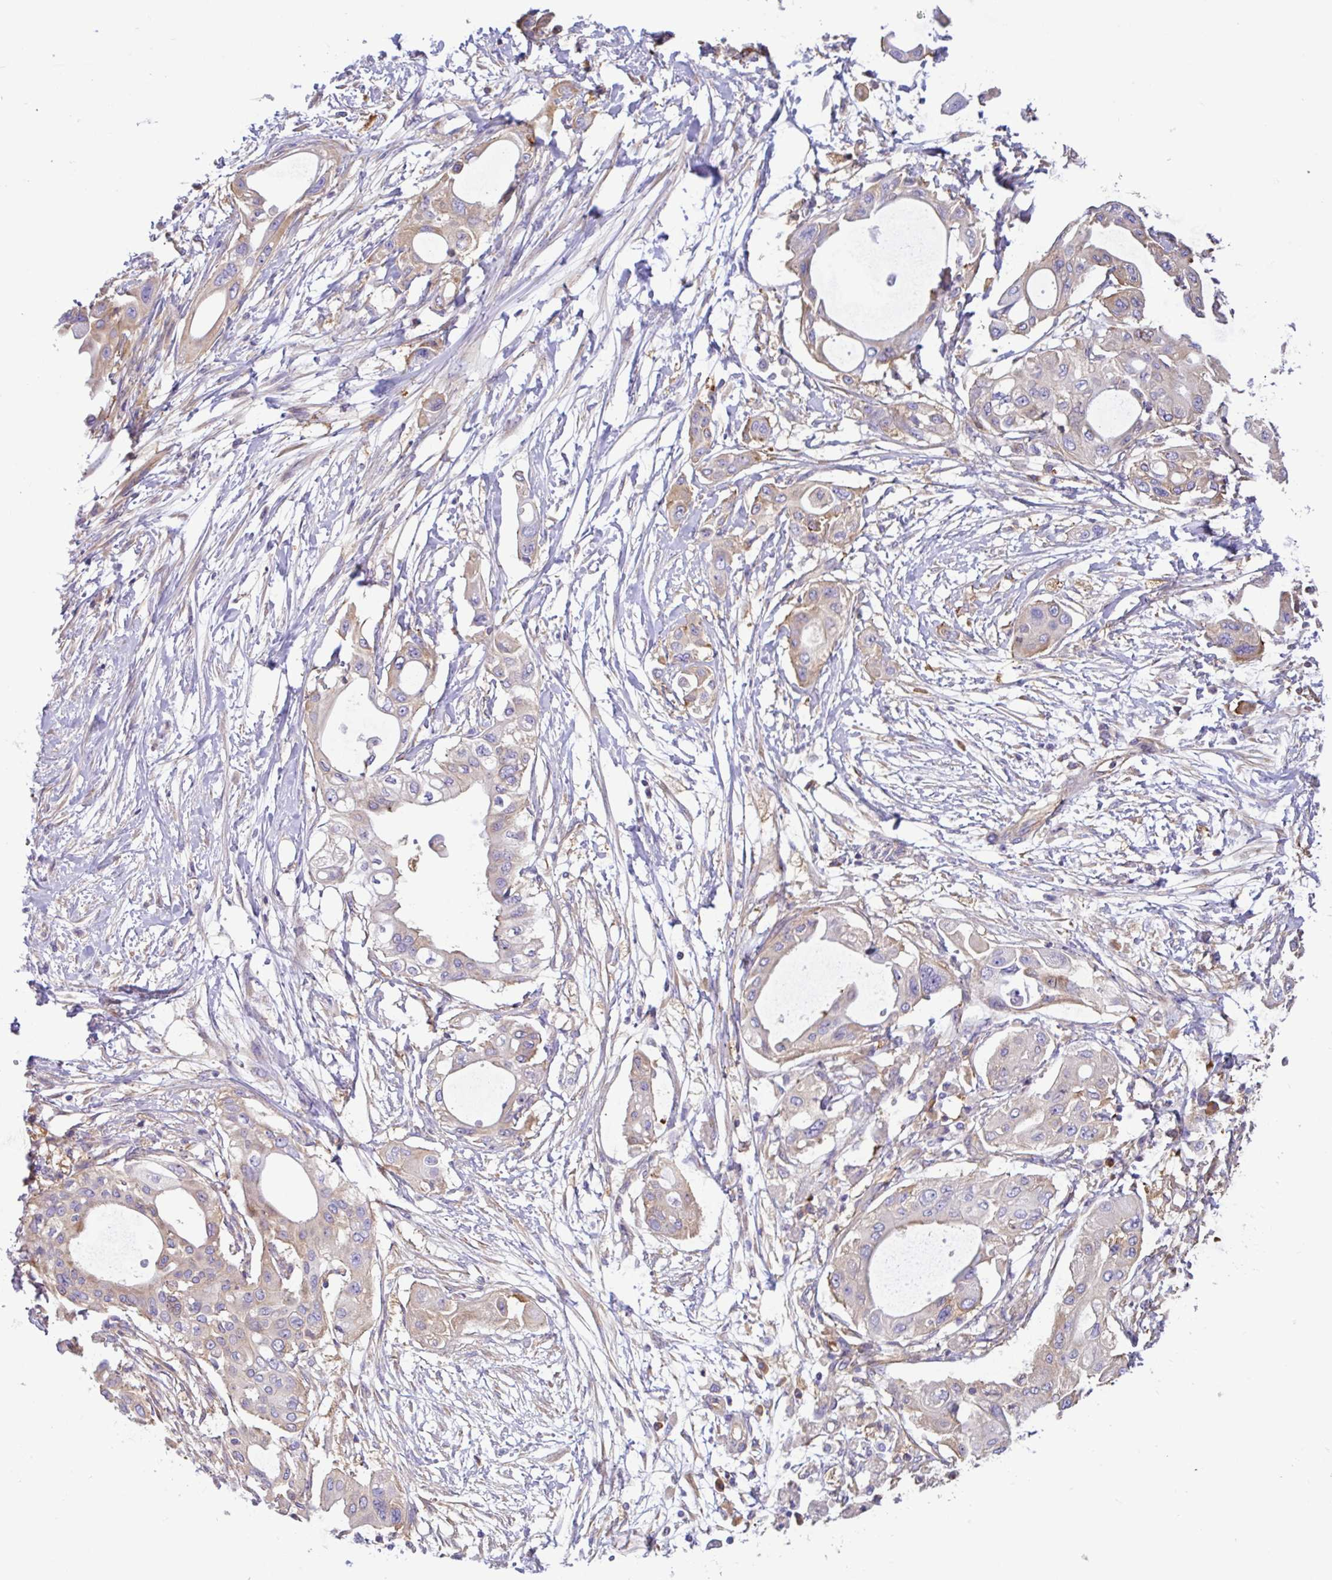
{"staining": {"intensity": "weak", "quantity": "<25%", "location": "cytoplasmic/membranous"}, "tissue": "pancreatic cancer", "cell_type": "Tumor cells", "image_type": "cancer", "snomed": [{"axis": "morphology", "description": "Adenocarcinoma, NOS"}, {"axis": "topography", "description": "Pancreas"}], "caption": "High magnification brightfield microscopy of pancreatic adenocarcinoma stained with DAB (3,3'-diaminobenzidine) (brown) and counterstained with hematoxylin (blue): tumor cells show no significant positivity.", "gene": "GFPT2", "patient": {"sex": "male", "age": 68}}